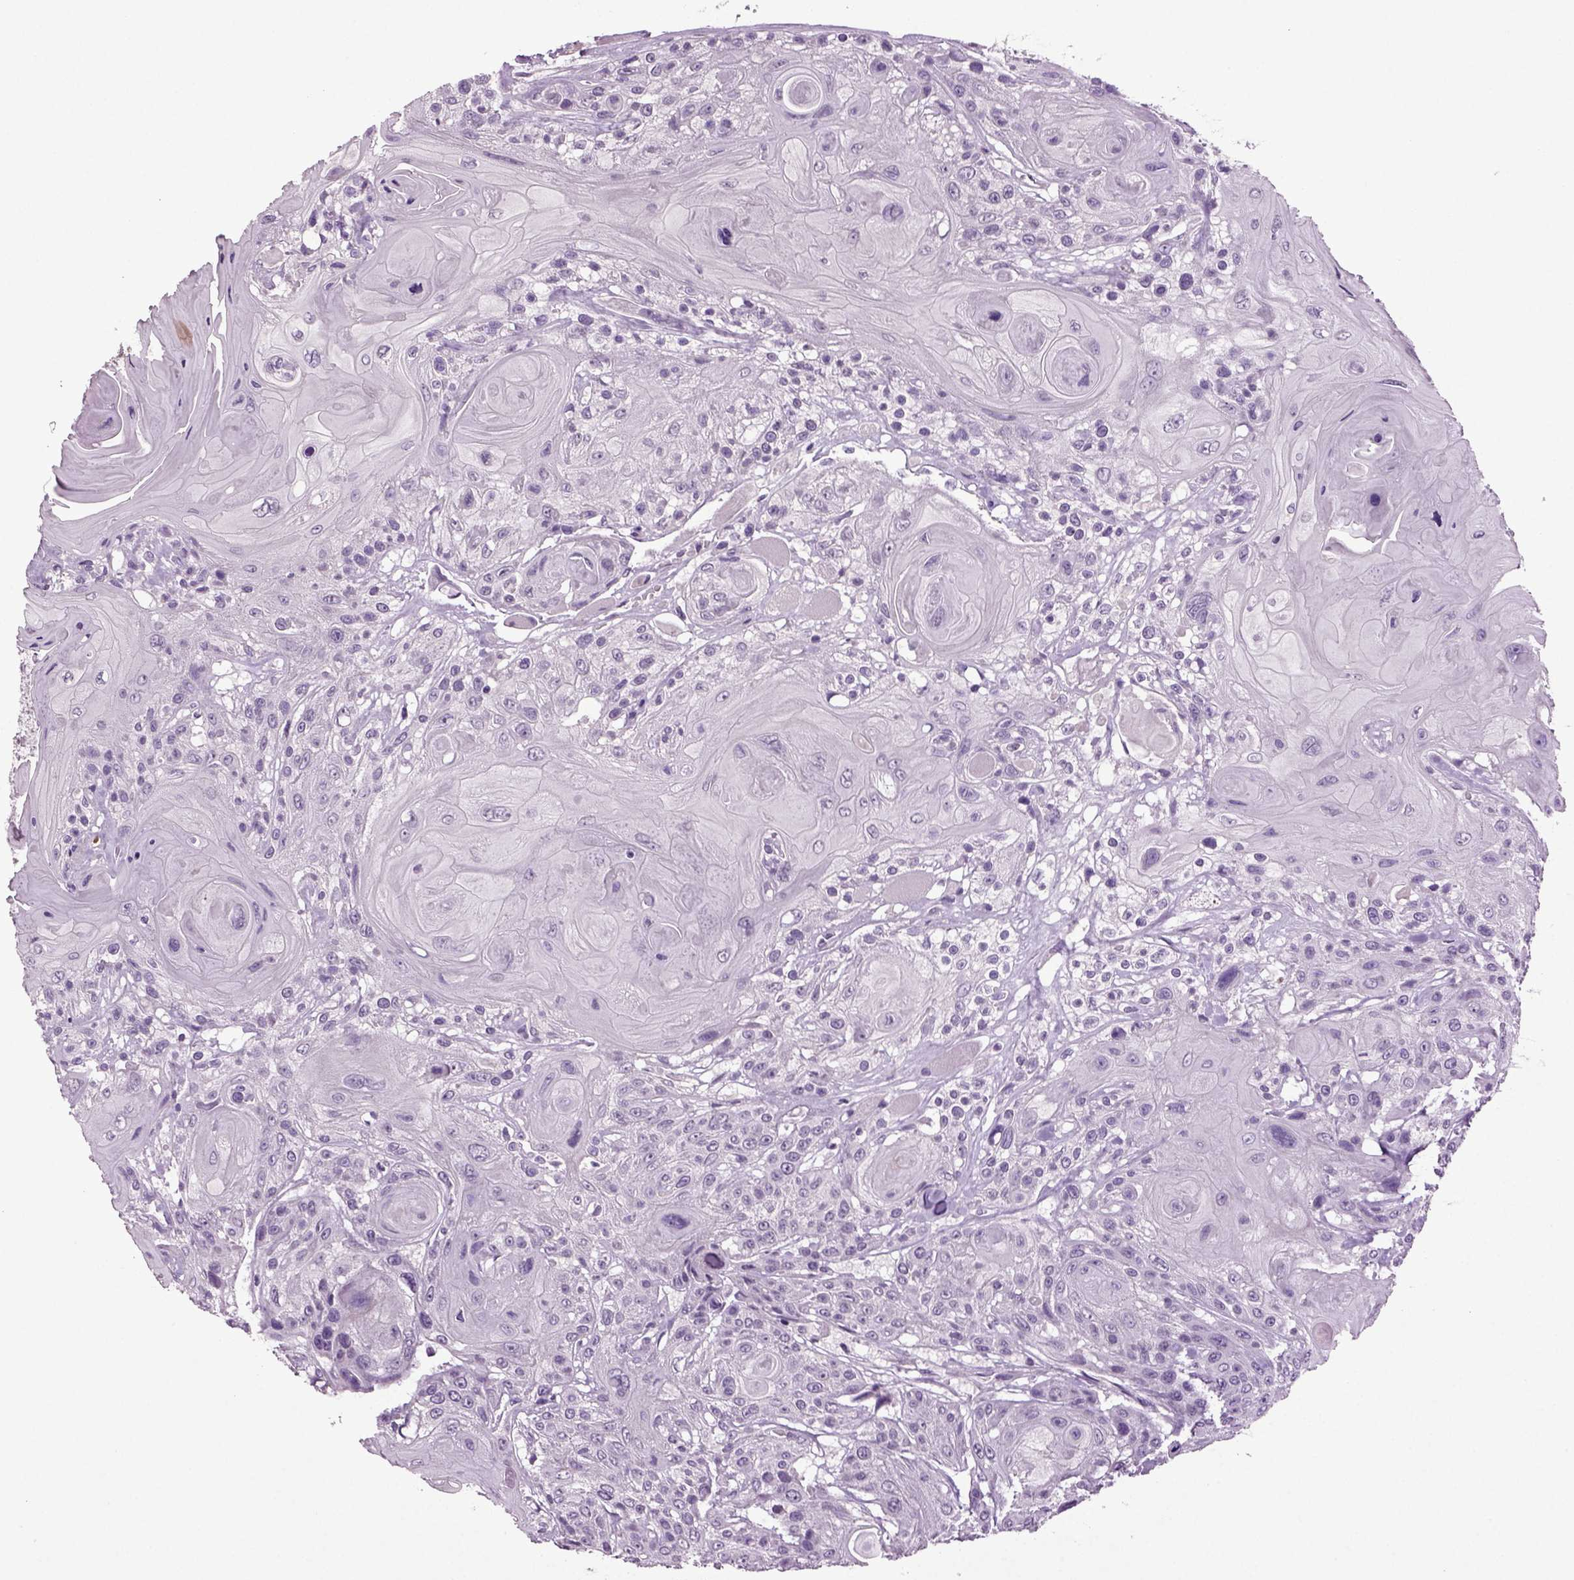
{"staining": {"intensity": "negative", "quantity": "none", "location": "none"}, "tissue": "head and neck cancer", "cell_type": "Tumor cells", "image_type": "cancer", "snomed": [{"axis": "morphology", "description": "Squamous cell carcinoma, NOS"}, {"axis": "topography", "description": "Head-Neck"}], "caption": "There is no significant staining in tumor cells of head and neck cancer. (Stains: DAB immunohistochemistry (IHC) with hematoxylin counter stain, Microscopy: brightfield microscopy at high magnification).", "gene": "SLC17A6", "patient": {"sex": "female", "age": 59}}